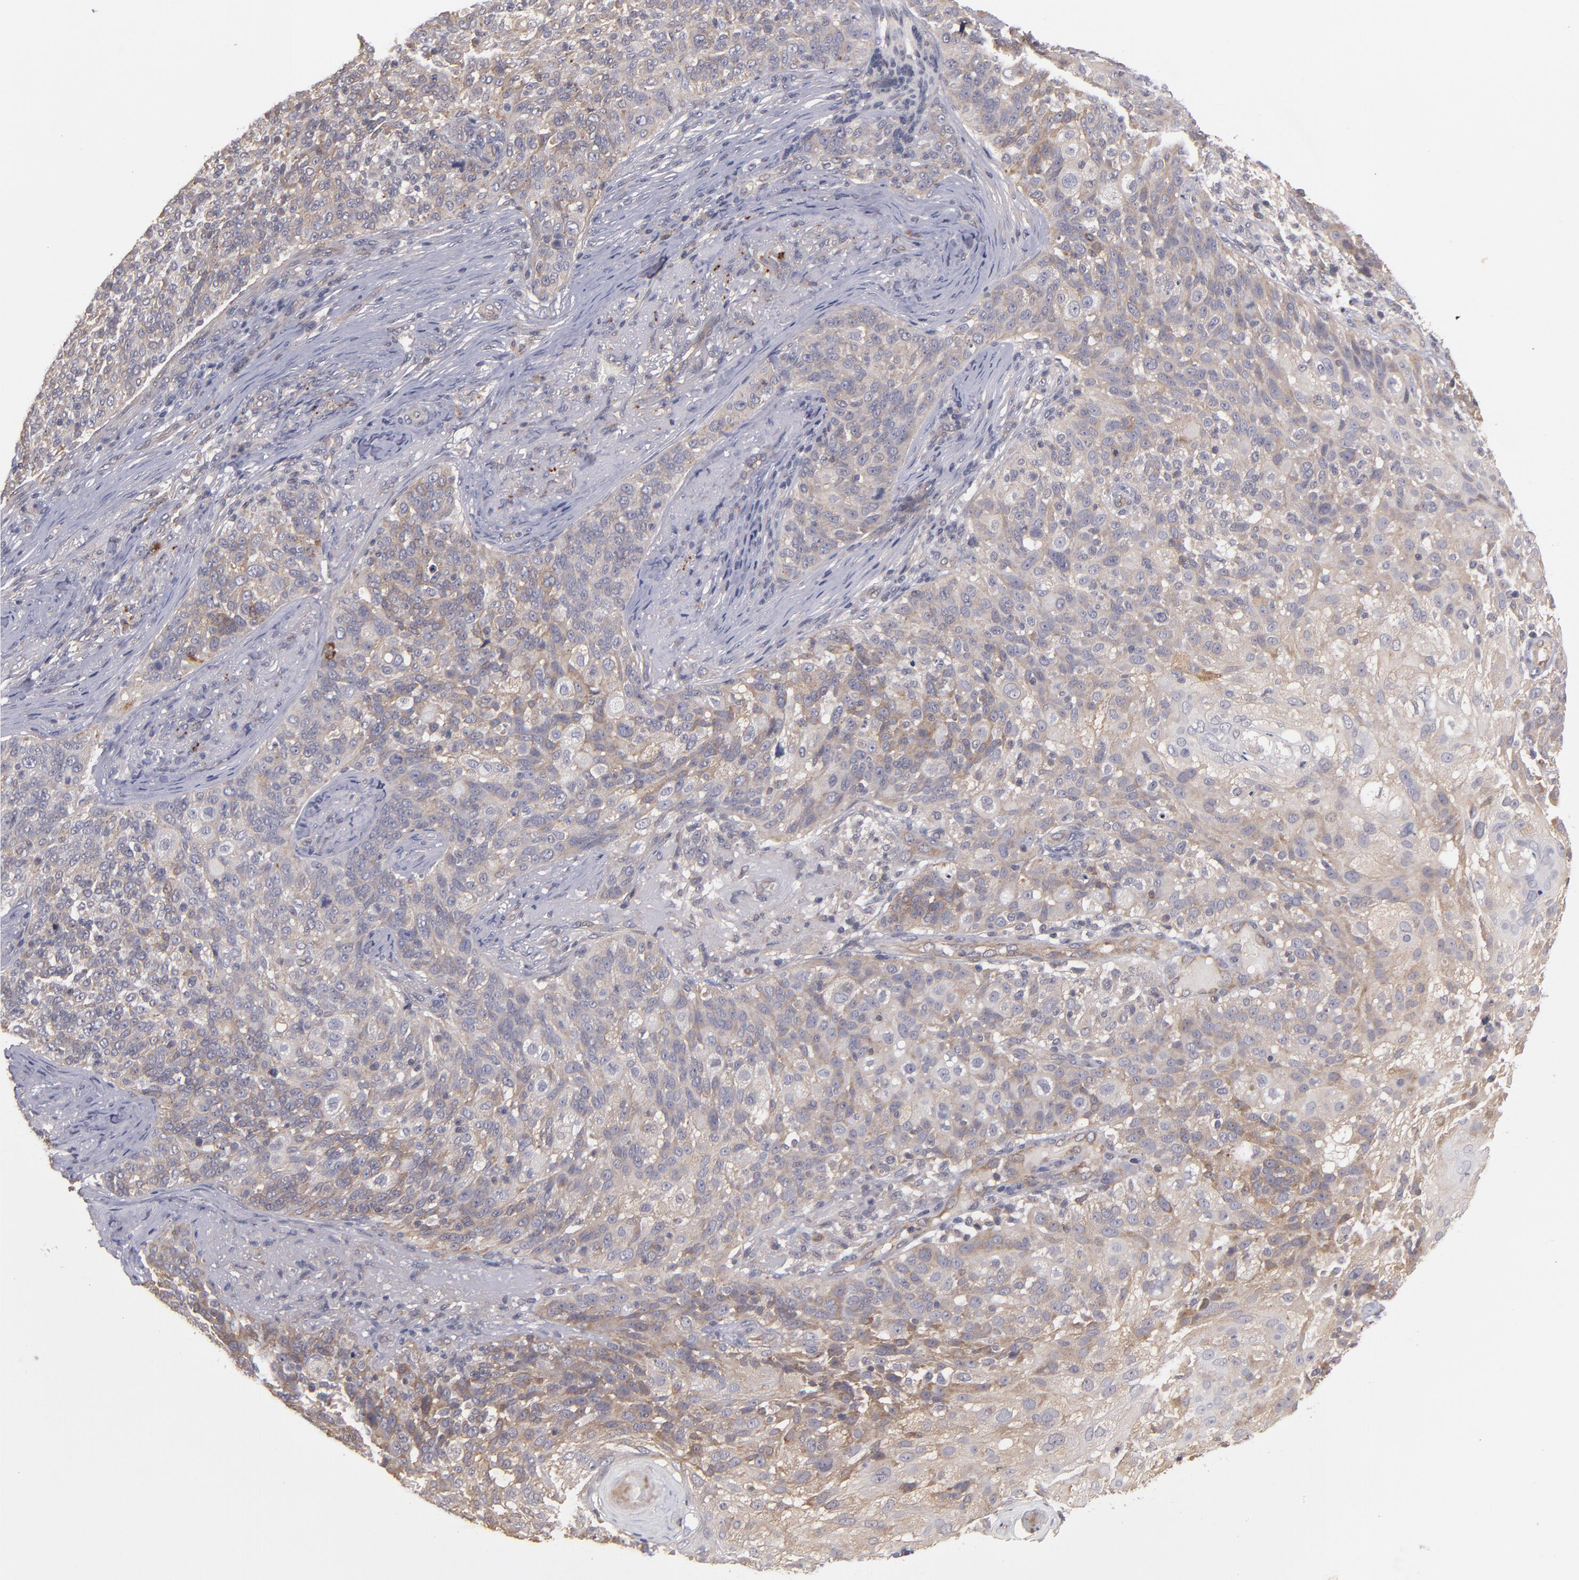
{"staining": {"intensity": "weak", "quantity": "25%-75%", "location": "cytoplasmic/membranous"}, "tissue": "skin cancer", "cell_type": "Tumor cells", "image_type": "cancer", "snomed": [{"axis": "morphology", "description": "Normal tissue, NOS"}, {"axis": "morphology", "description": "Squamous cell carcinoma, NOS"}, {"axis": "topography", "description": "Skin"}], "caption": "Immunohistochemical staining of human squamous cell carcinoma (skin) reveals low levels of weak cytoplasmic/membranous protein expression in approximately 25%-75% of tumor cells.", "gene": "CTSO", "patient": {"sex": "female", "age": 83}}